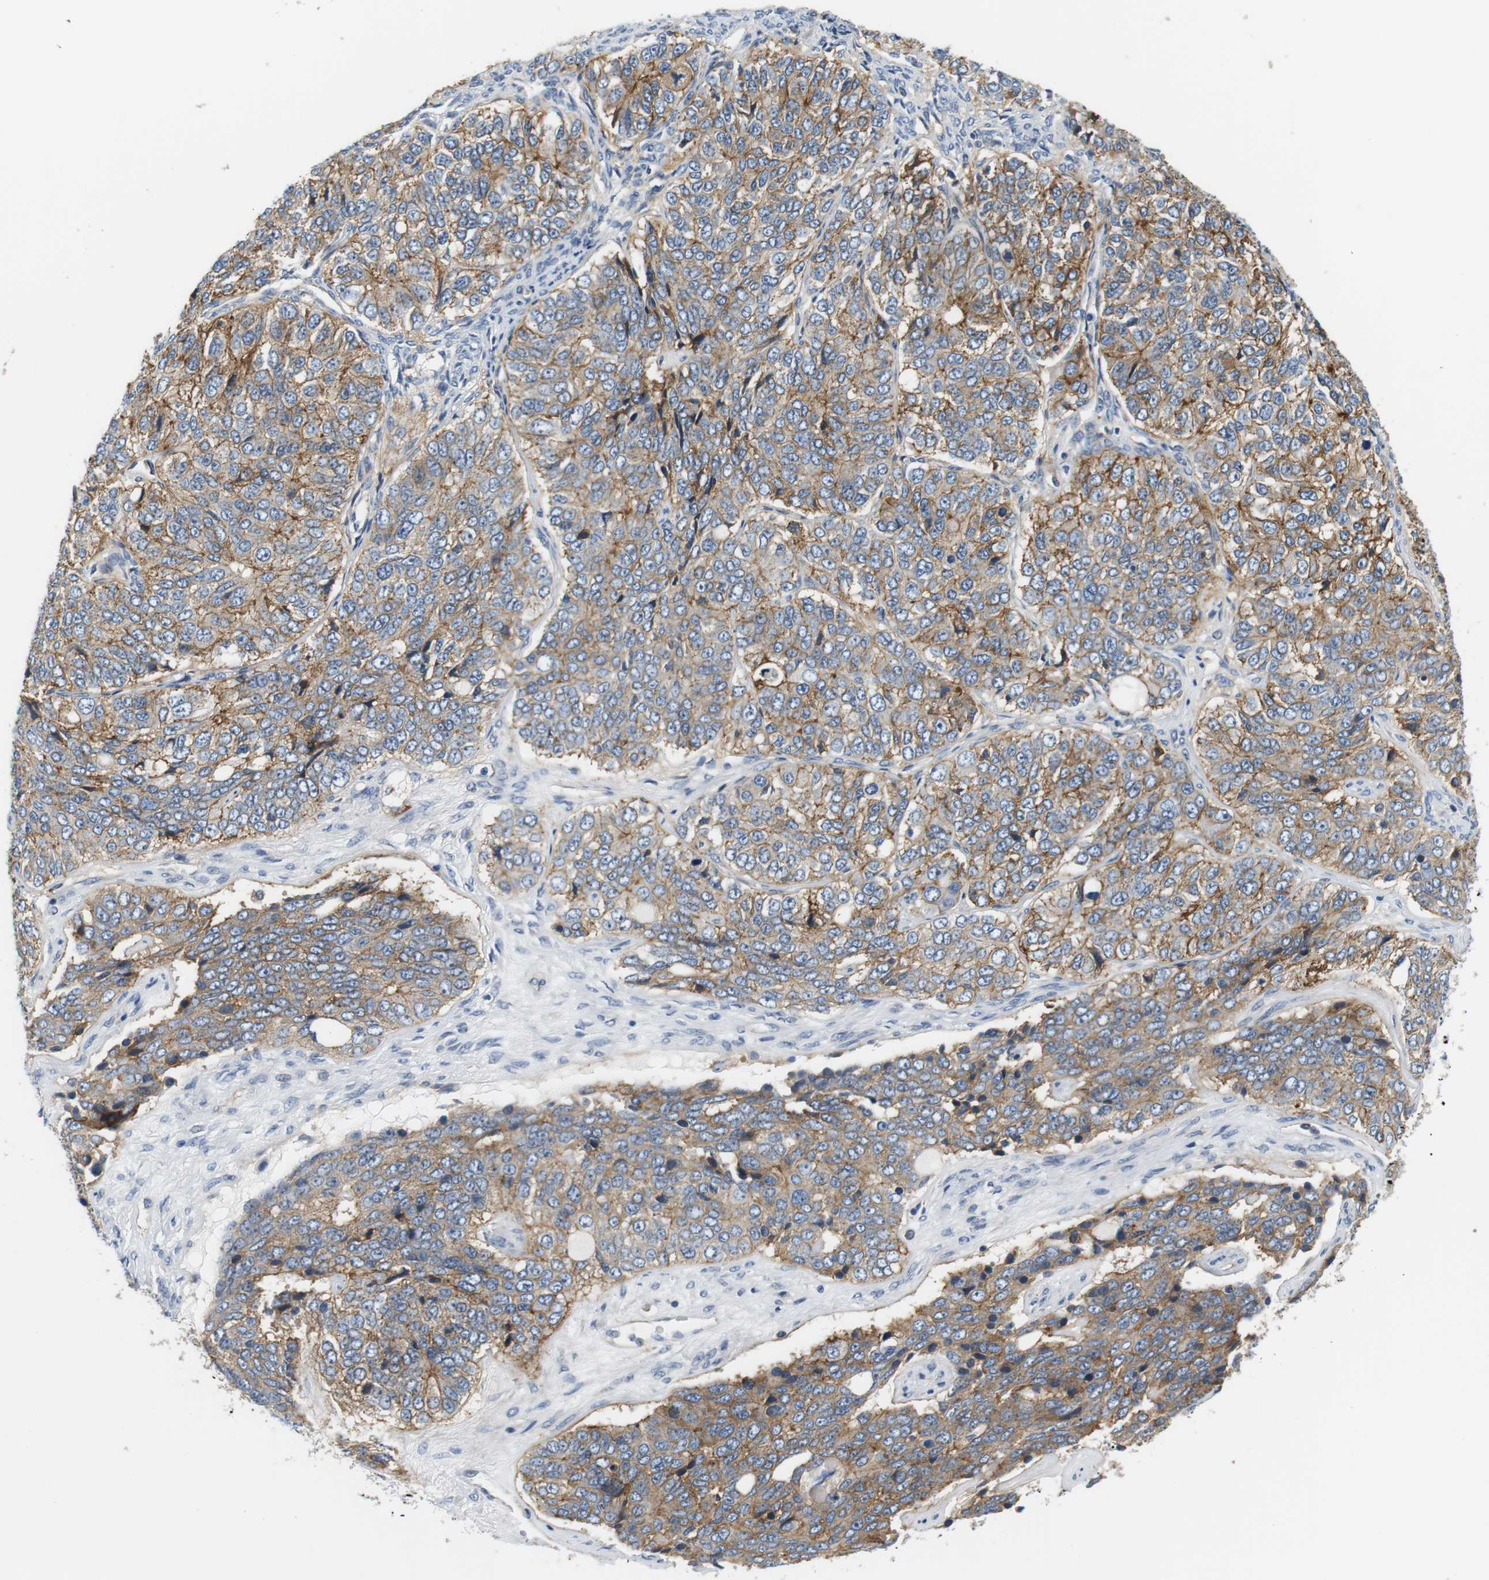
{"staining": {"intensity": "moderate", "quantity": ">75%", "location": "cytoplasmic/membranous"}, "tissue": "ovarian cancer", "cell_type": "Tumor cells", "image_type": "cancer", "snomed": [{"axis": "morphology", "description": "Carcinoma, endometroid"}, {"axis": "topography", "description": "Ovary"}], "caption": "Brown immunohistochemical staining in ovarian endometroid carcinoma demonstrates moderate cytoplasmic/membranous expression in about >75% of tumor cells.", "gene": "SLC30A1", "patient": {"sex": "female", "age": 51}}